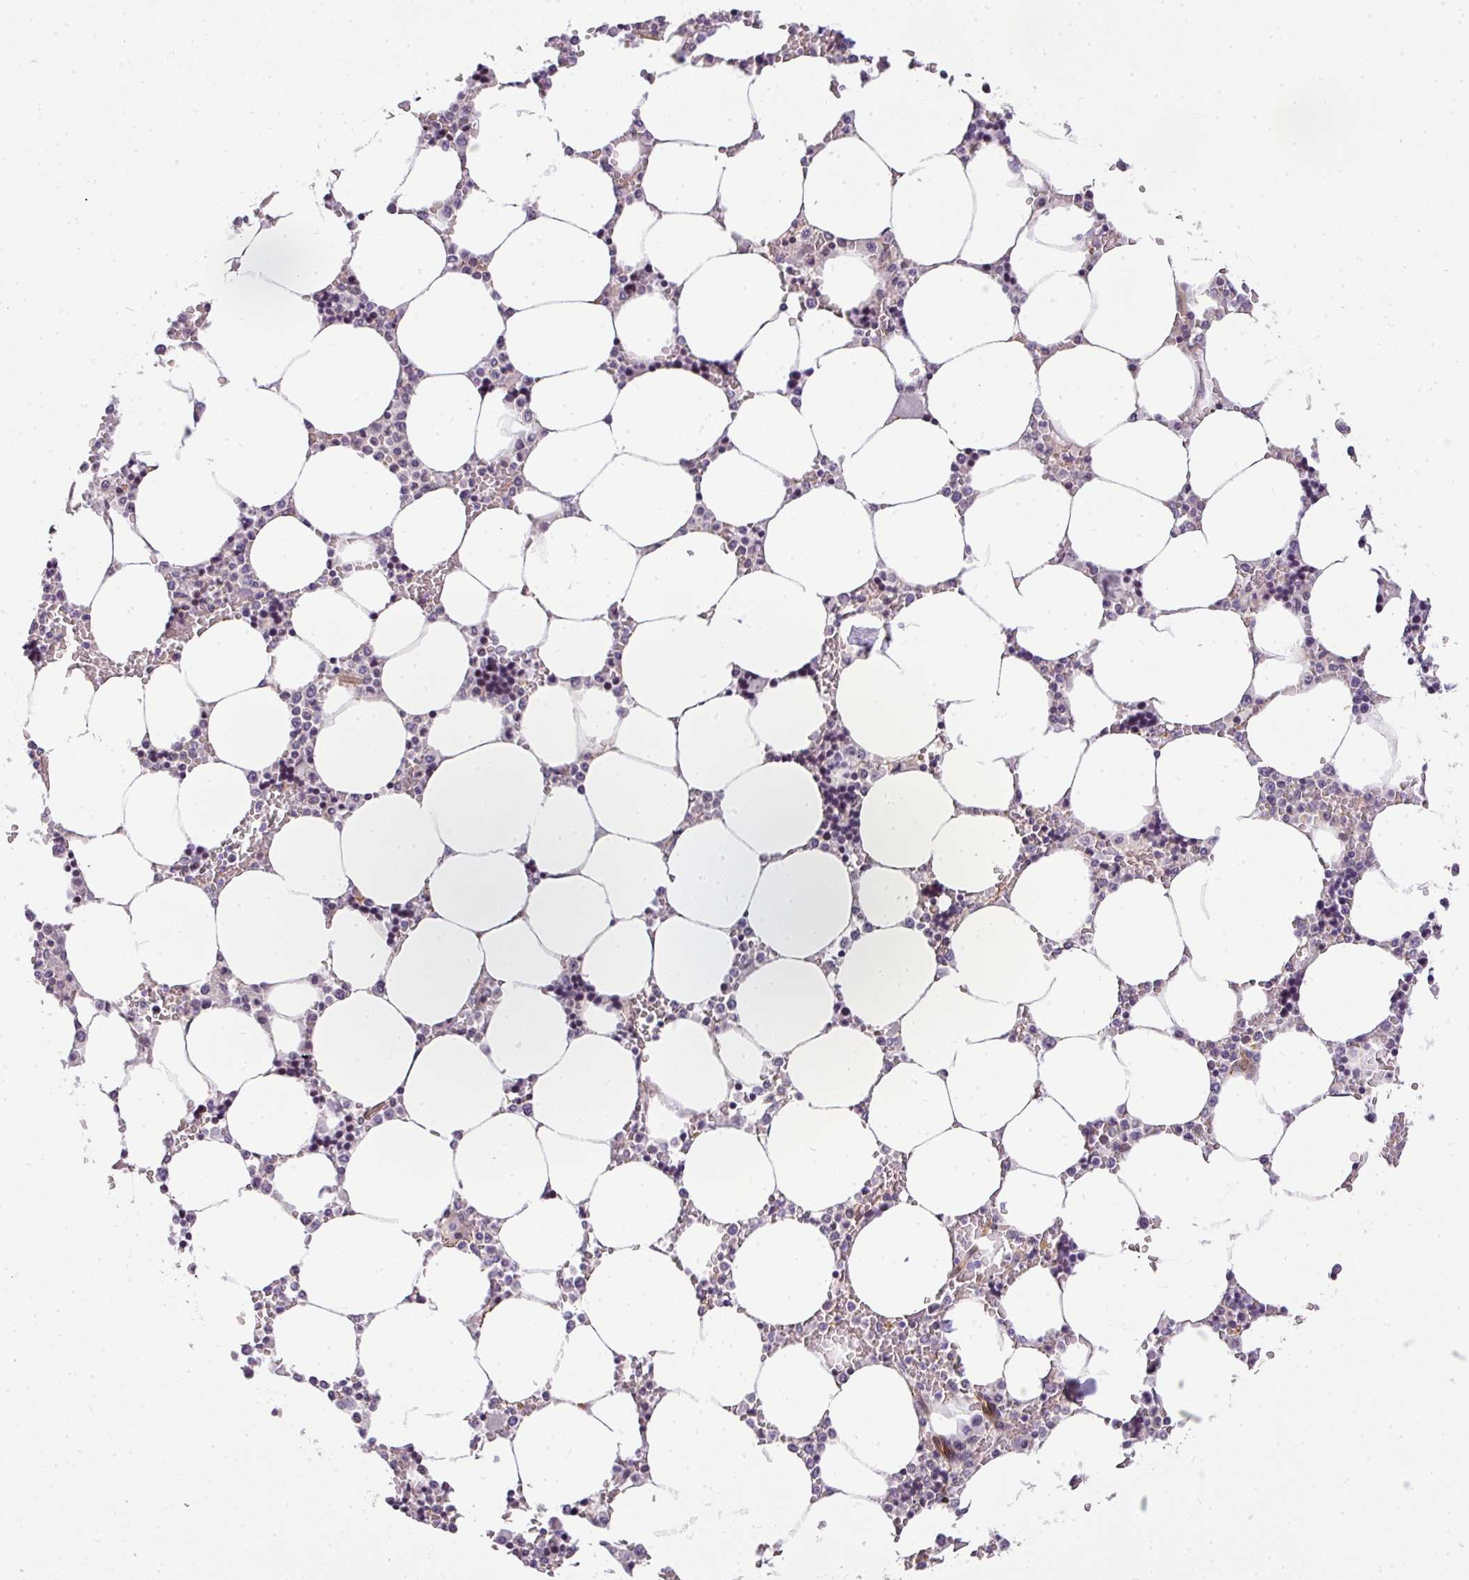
{"staining": {"intensity": "negative", "quantity": "none", "location": "none"}, "tissue": "bone marrow", "cell_type": "Hematopoietic cells", "image_type": "normal", "snomed": [{"axis": "morphology", "description": "Normal tissue, NOS"}, {"axis": "topography", "description": "Bone marrow"}], "caption": "This is a image of IHC staining of unremarkable bone marrow, which shows no staining in hematopoietic cells.", "gene": "OR11H4", "patient": {"sex": "male", "age": 64}}